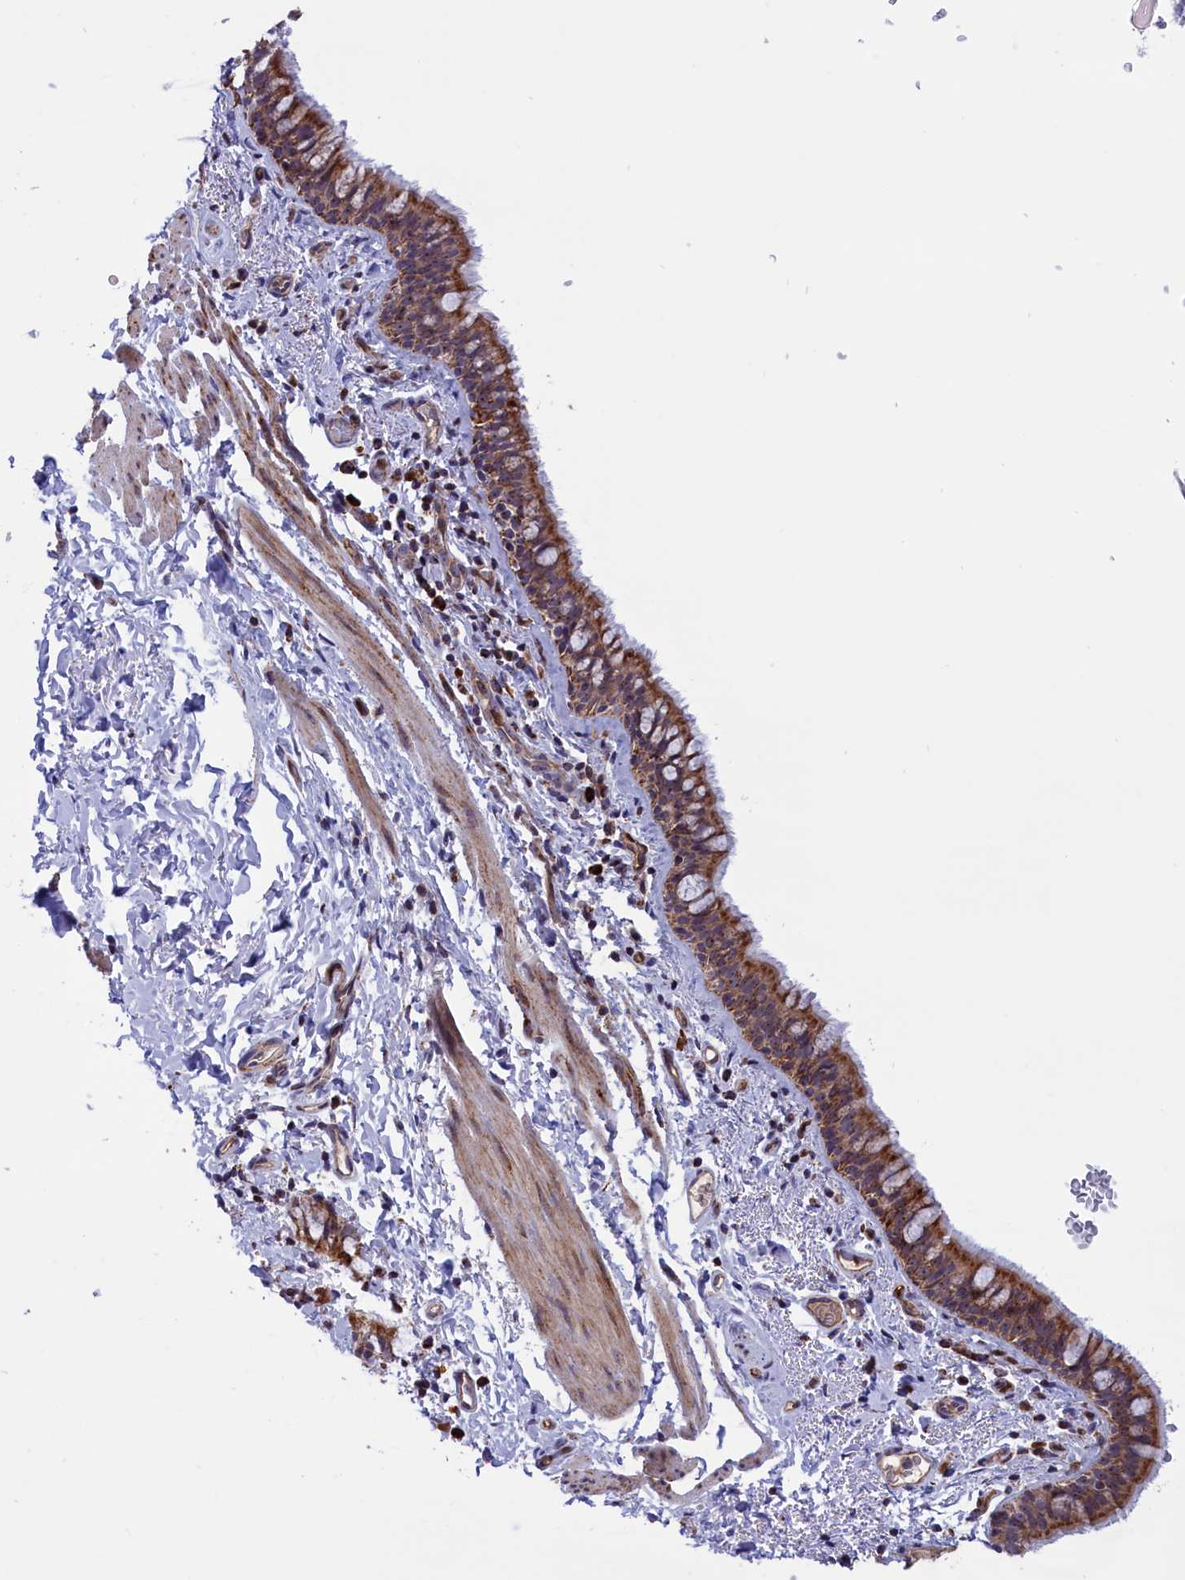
{"staining": {"intensity": "strong", "quantity": ">75%", "location": "cytoplasmic/membranous"}, "tissue": "bronchus", "cell_type": "Respiratory epithelial cells", "image_type": "normal", "snomed": [{"axis": "morphology", "description": "Normal tissue, NOS"}, {"axis": "topography", "description": "Cartilage tissue"}, {"axis": "topography", "description": "Bronchus"}], "caption": "Brown immunohistochemical staining in unremarkable human bronchus displays strong cytoplasmic/membranous positivity in approximately >75% of respiratory epithelial cells.", "gene": "MPND", "patient": {"sex": "female", "age": 36}}